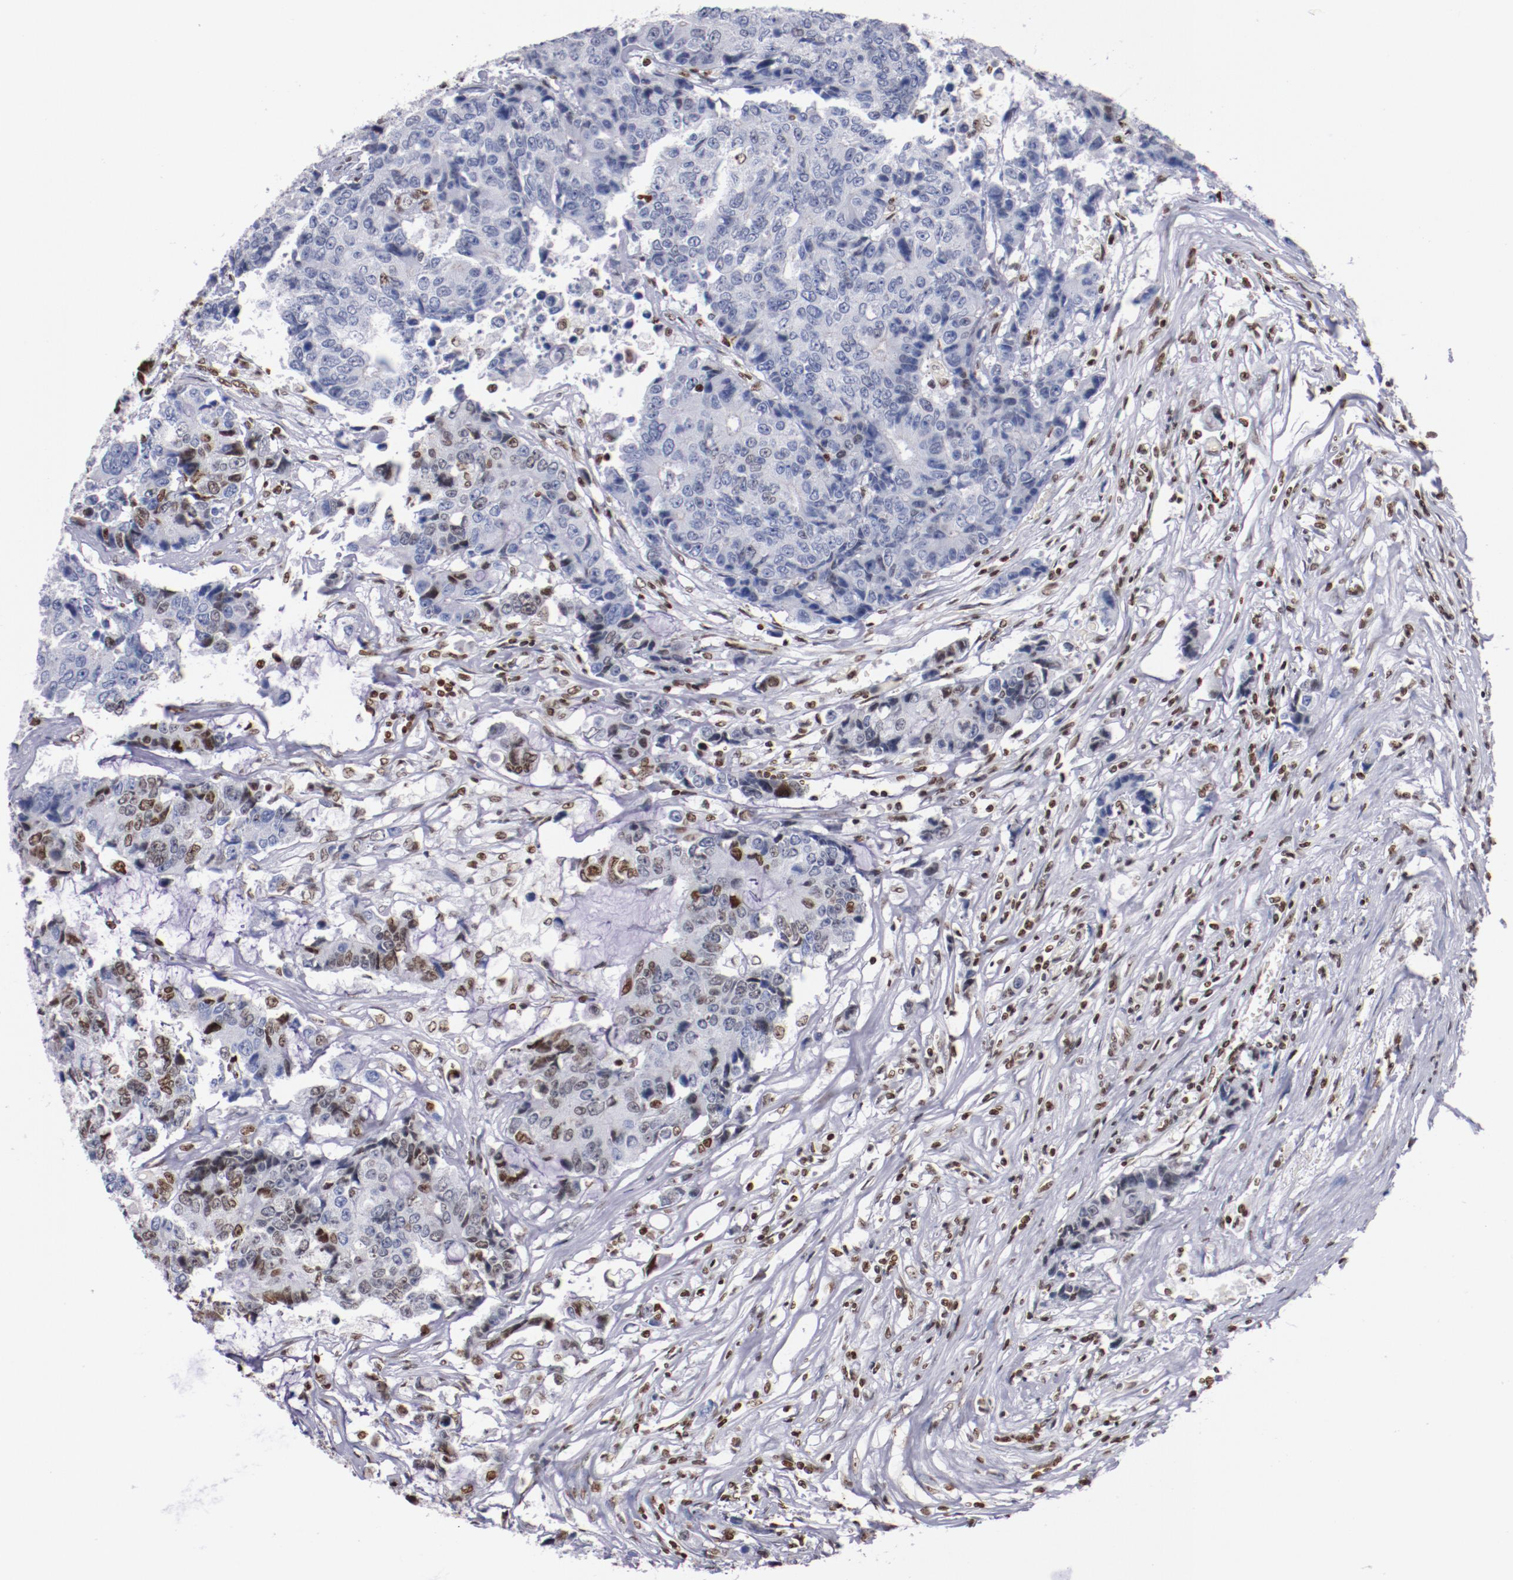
{"staining": {"intensity": "weak", "quantity": "<25%", "location": "nuclear"}, "tissue": "colorectal cancer", "cell_type": "Tumor cells", "image_type": "cancer", "snomed": [{"axis": "morphology", "description": "Adenocarcinoma, NOS"}, {"axis": "topography", "description": "Colon"}], "caption": "Tumor cells show no significant staining in colorectal adenocarcinoma. (Immunohistochemistry, brightfield microscopy, high magnification).", "gene": "IFI16", "patient": {"sex": "female", "age": 86}}